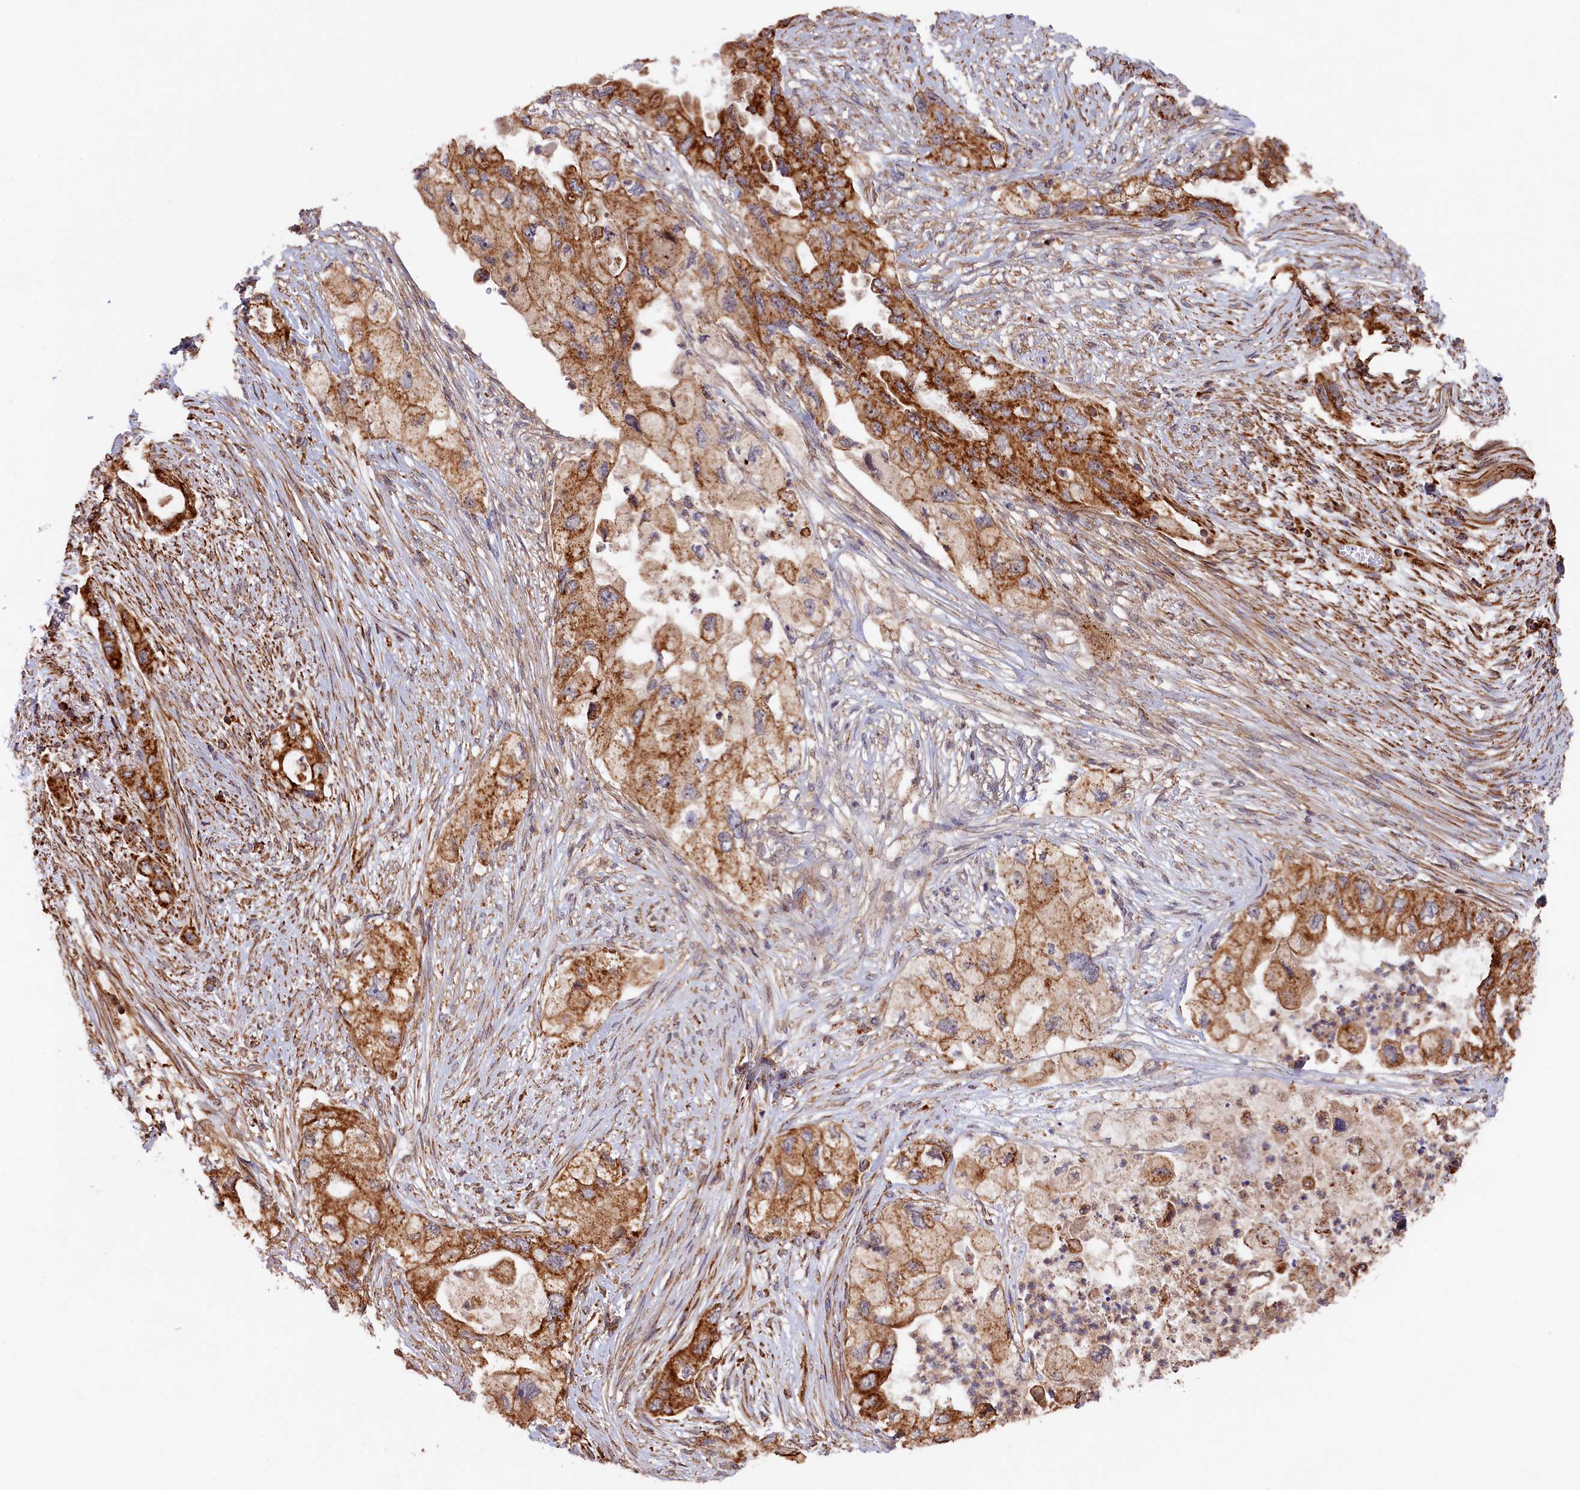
{"staining": {"intensity": "strong", "quantity": ">75%", "location": "cytoplasmic/membranous"}, "tissue": "pancreatic cancer", "cell_type": "Tumor cells", "image_type": "cancer", "snomed": [{"axis": "morphology", "description": "Adenocarcinoma, NOS"}, {"axis": "topography", "description": "Pancreas"}], "caption": "Approximately >75% of tumor cells in pancreatic adenocarcinoma show strong cytoplasmic/membranous protein staining as visualized by brown immunohistochemical staining.", "gene": "MACROD1", "patient": {"sex": "female", "age": 73}}